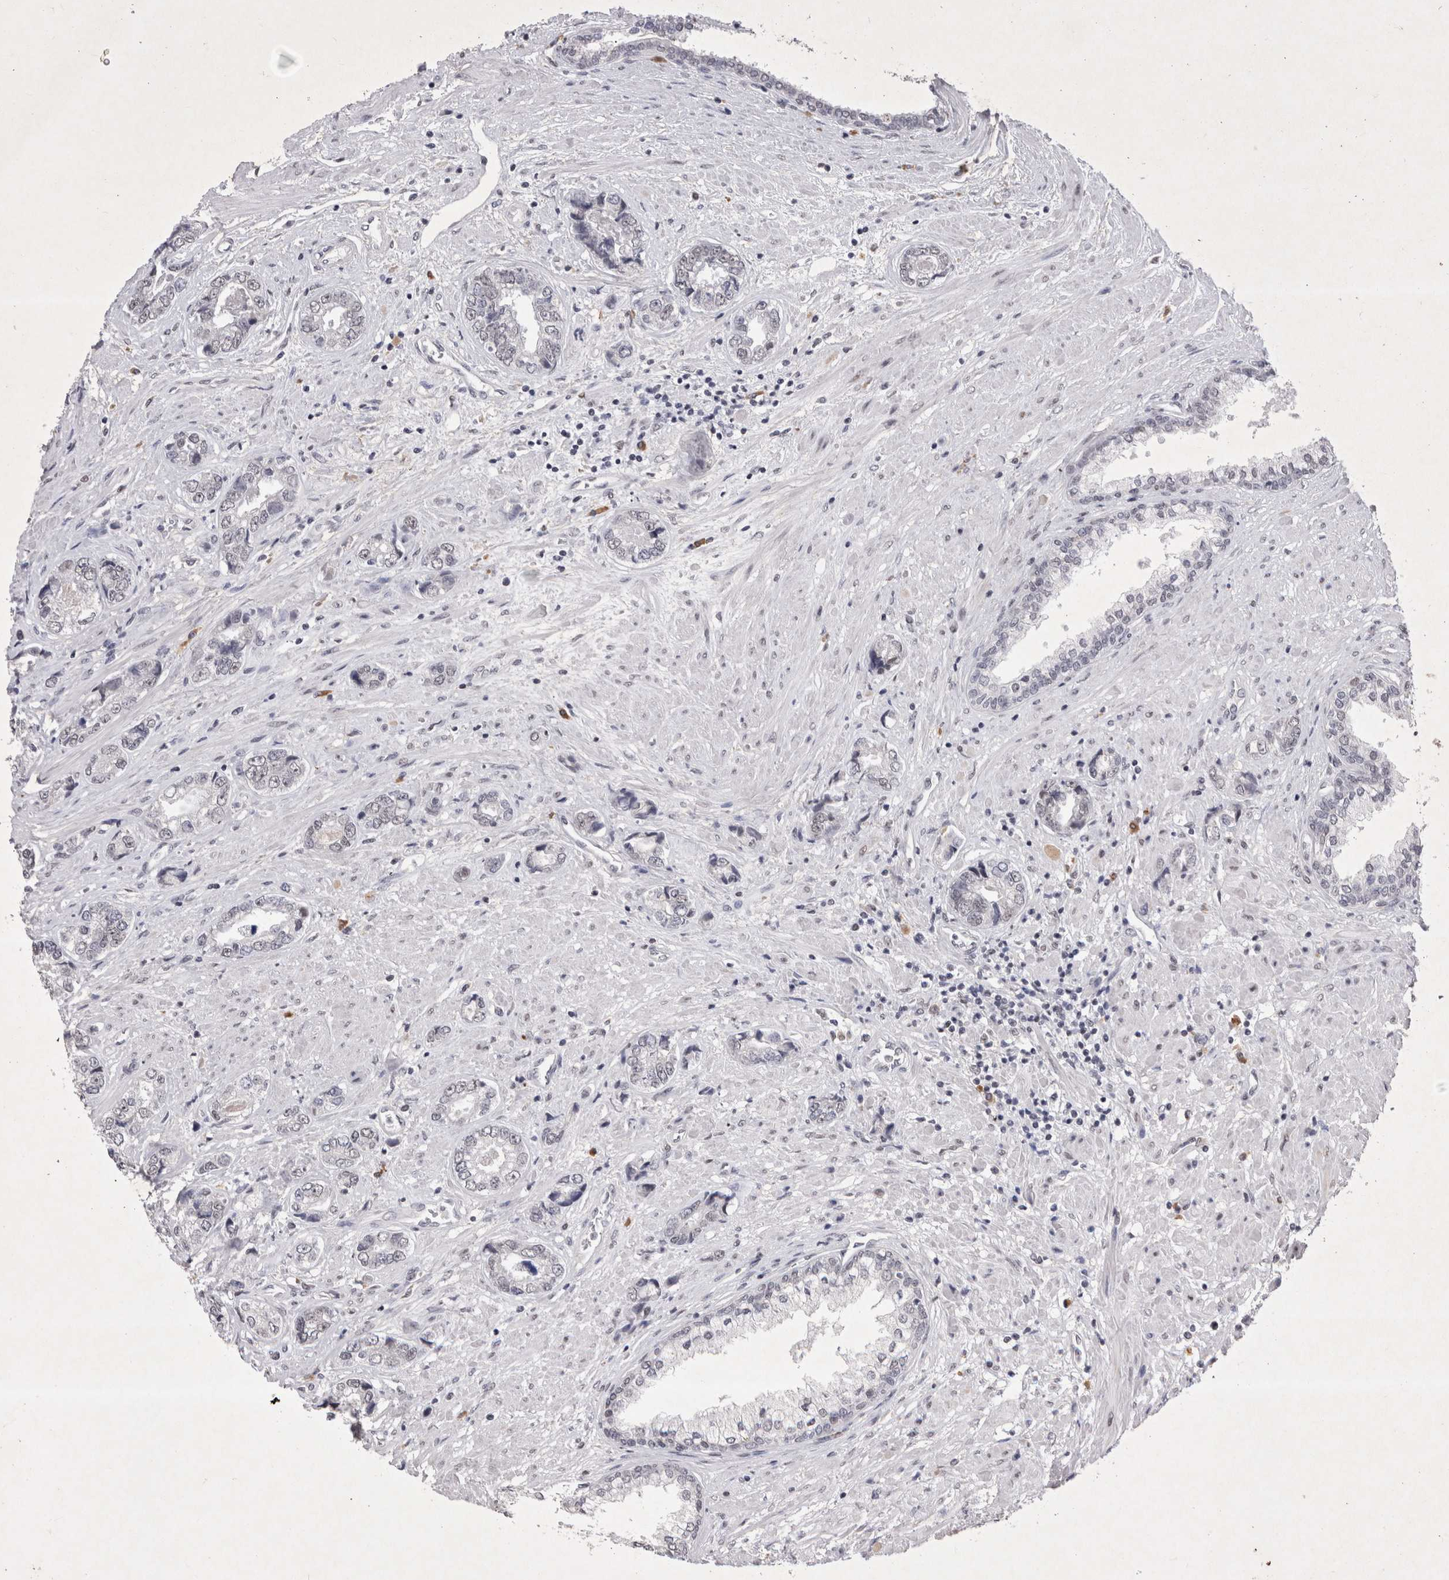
{"staining": {"intensity": "negative", "quantity": "none", "location": "none"}, "tissue": "prostate cancer", "cell_type": "Tumor cells", "image_type": "cancer", "snomed": [{"axis": "morphology", "description": "Adenocarcinoma, High grade"}, {"axis": "topography", "description": "Prostate"}], "caption": "Immunohistochemistry (IHC) of prostate cancer shows no positivity in tumor cells. (Stains: DAB IHC with hematoxylin counter stain, Microscopy: brightfield microscopy at high magnification).", "gene": "RBM6", "patient": {"sex": "male", "age": 61}}